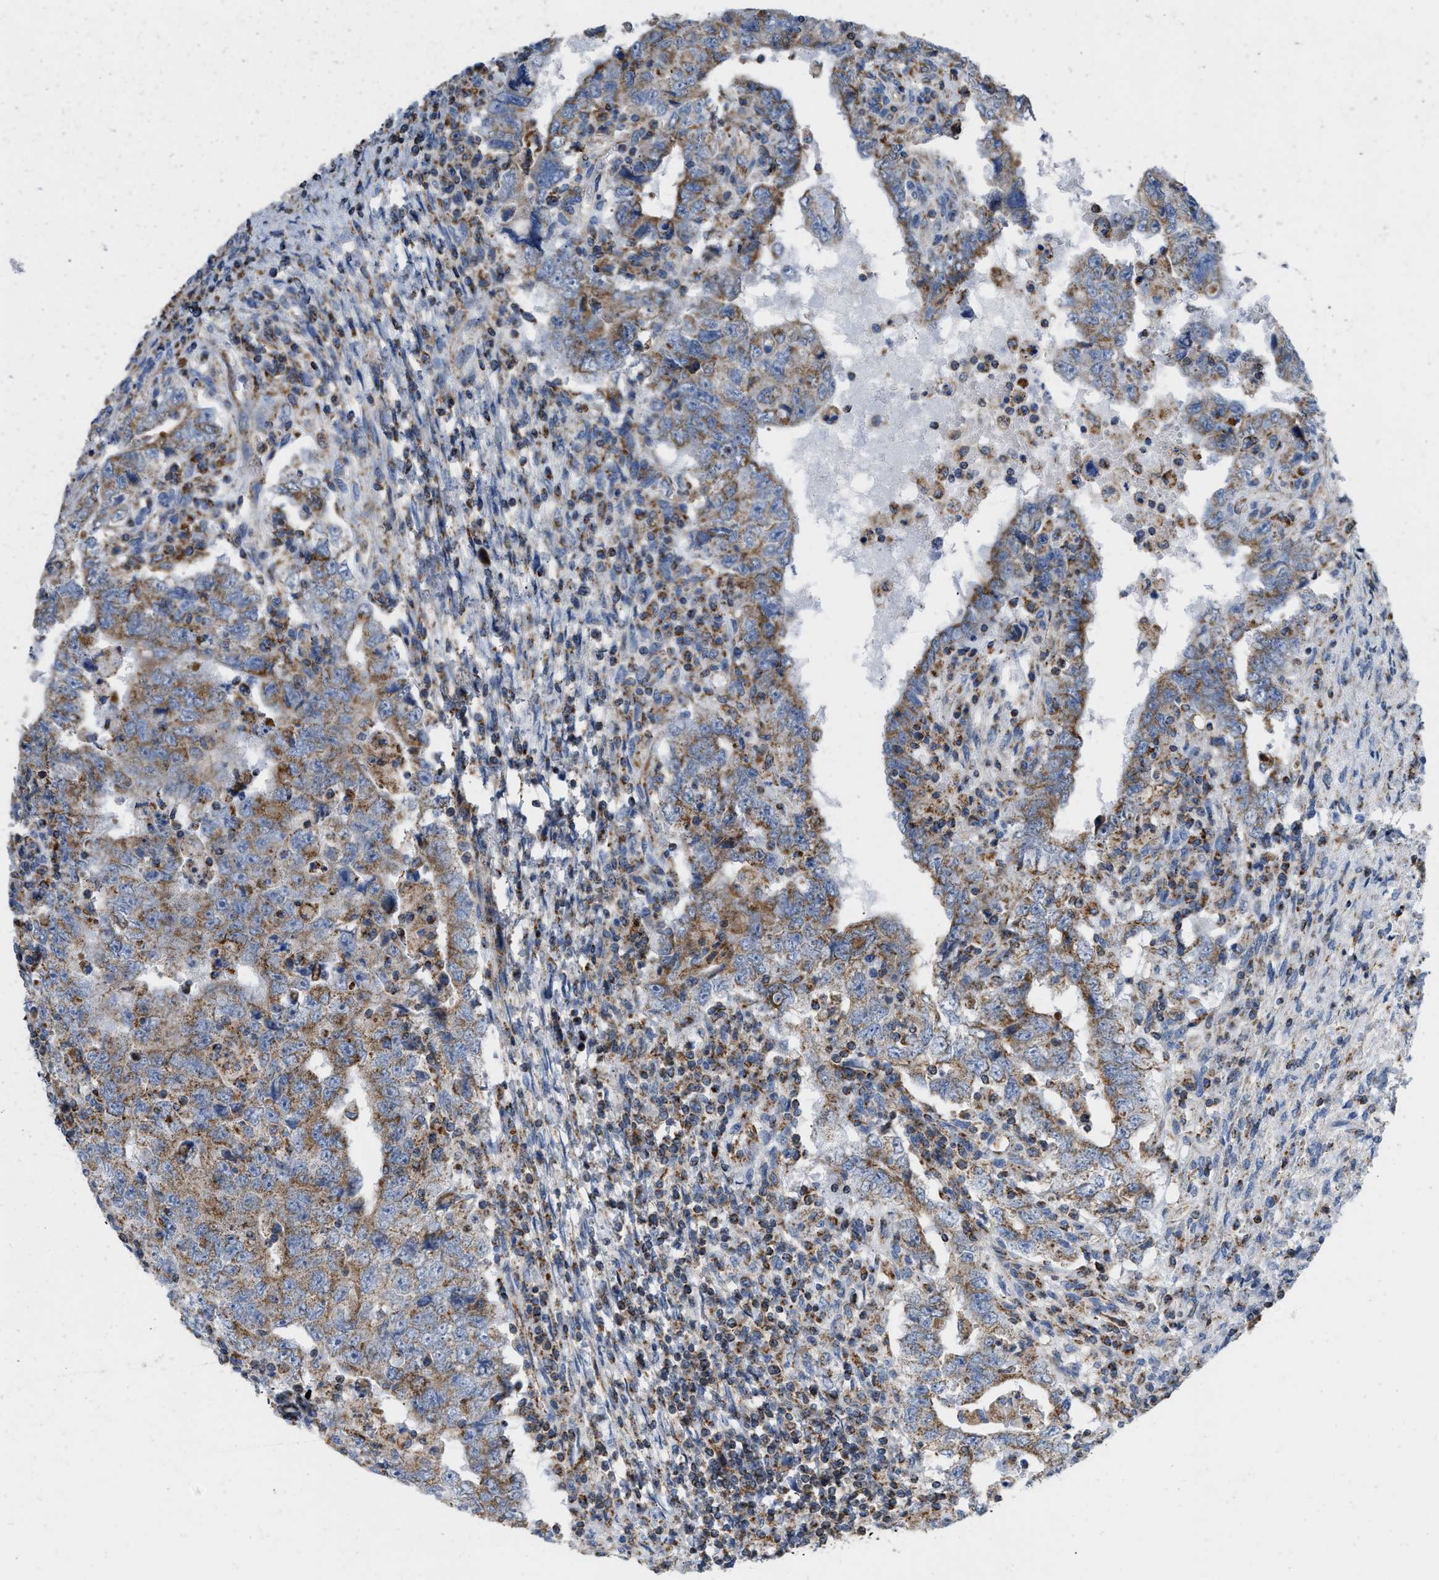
{"staining": {"intensity": "moderate", "quantity": ">75%", "location": "cytoplasmic/membranous"}, "tissue": "testis cancer", "cell_type": "Tumor cells", "image_type": "cancer", "snomed": [{"axis": "morphology", "description": "Carcinoma, Embryonal, NOS"}, {"axis": "topography", "description": "Testis"}], "caption": "This image reveals immunohistochemistry staining of testis cancer (embryonal carcinoma), with medium moderate cytoplasmic/membranous expression in about >75% of tumor cells.", "gene": "GRB10", "patient": {"sex": "male", "age": 26}}